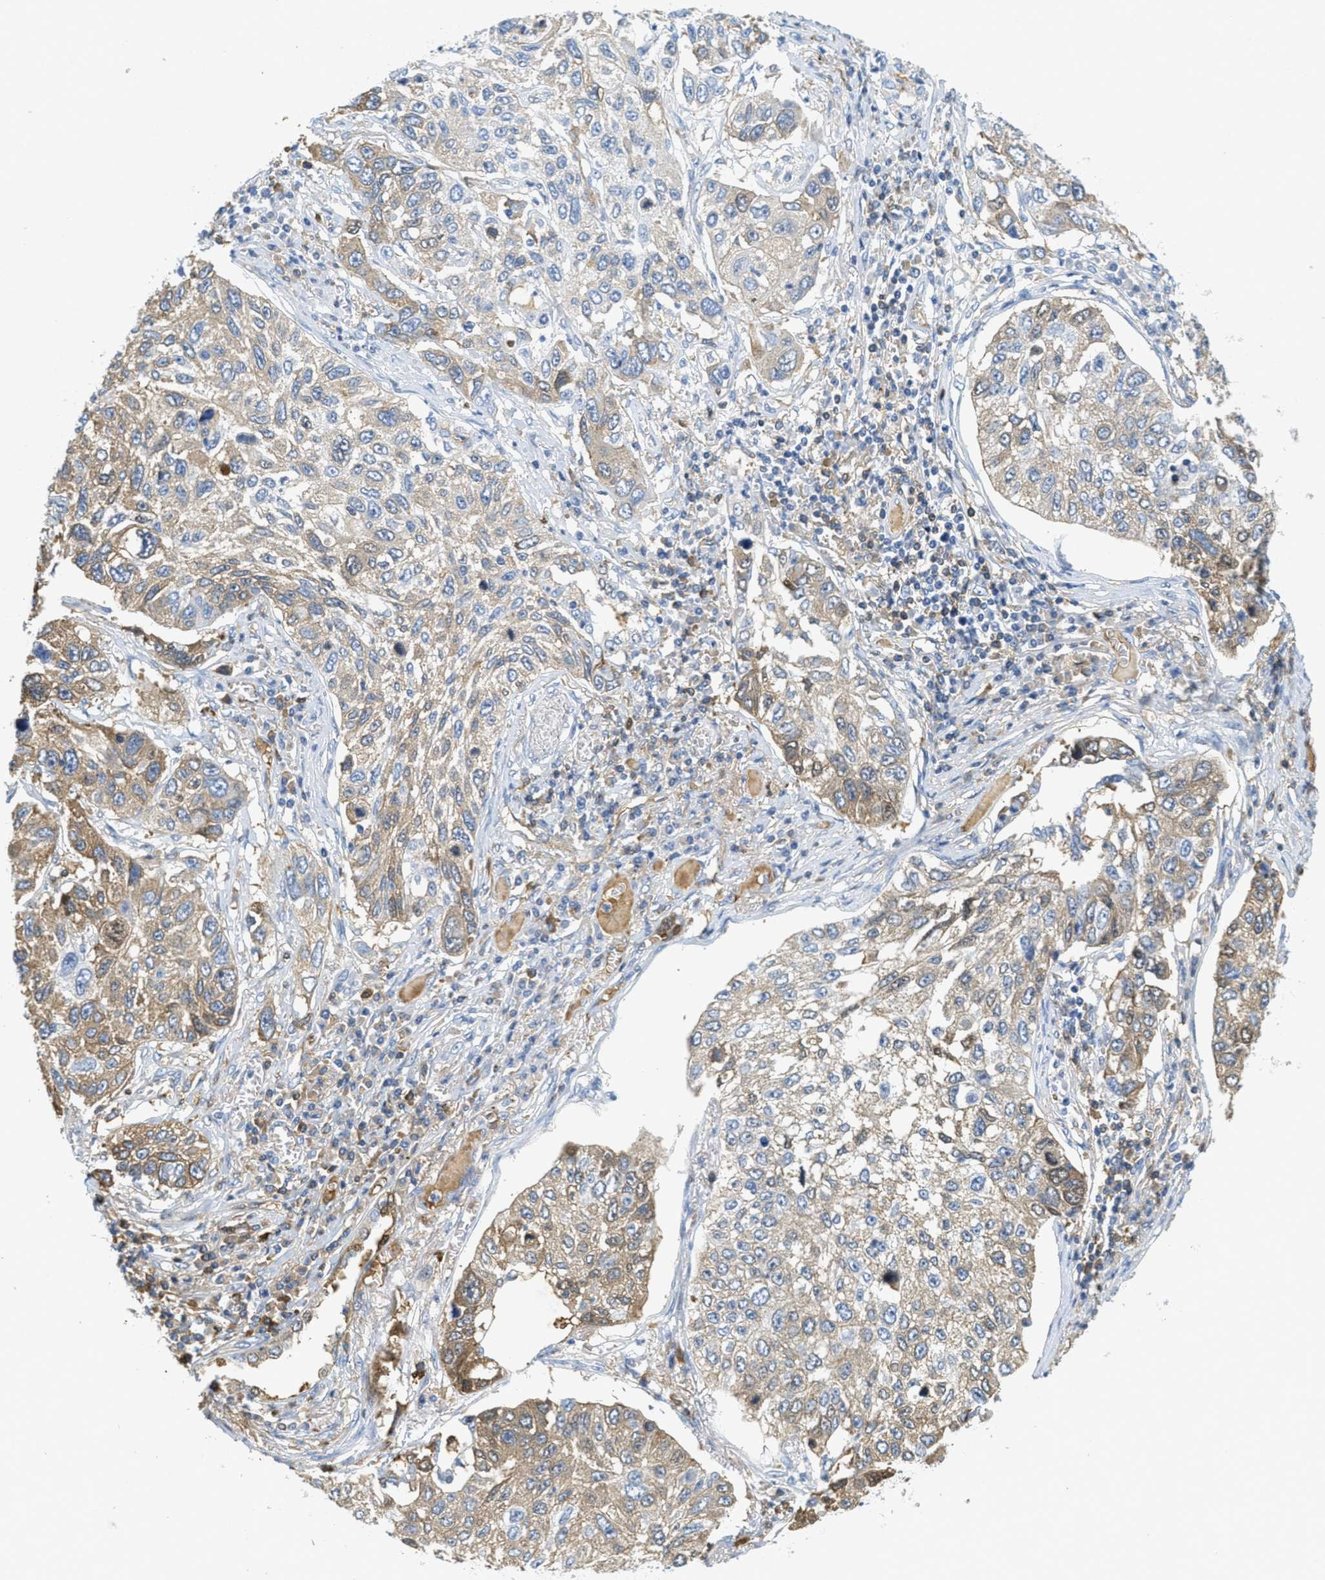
{"staining": {"intensity": "moderate", "quantity": "<25%", "location": "cytoplasmic/membranous"}, "tissue": "lung cancer", "cell_type": "Tumor cells", "image_type": "cancer", "snomed": [{"axis": "morphology", "description": "Squamous cell carcinoma, NOS"}, {"axis": "topography", "description": "Lung"}], "caption": "Immunohistochemical staining of lung cancer demonstrates low levels of moderate cytoplasmic/membranous protein positivity in approximately <25% of tumor cells.", "gene": "SERPINA1", "patient": {"sex": "male", "age": 71}}